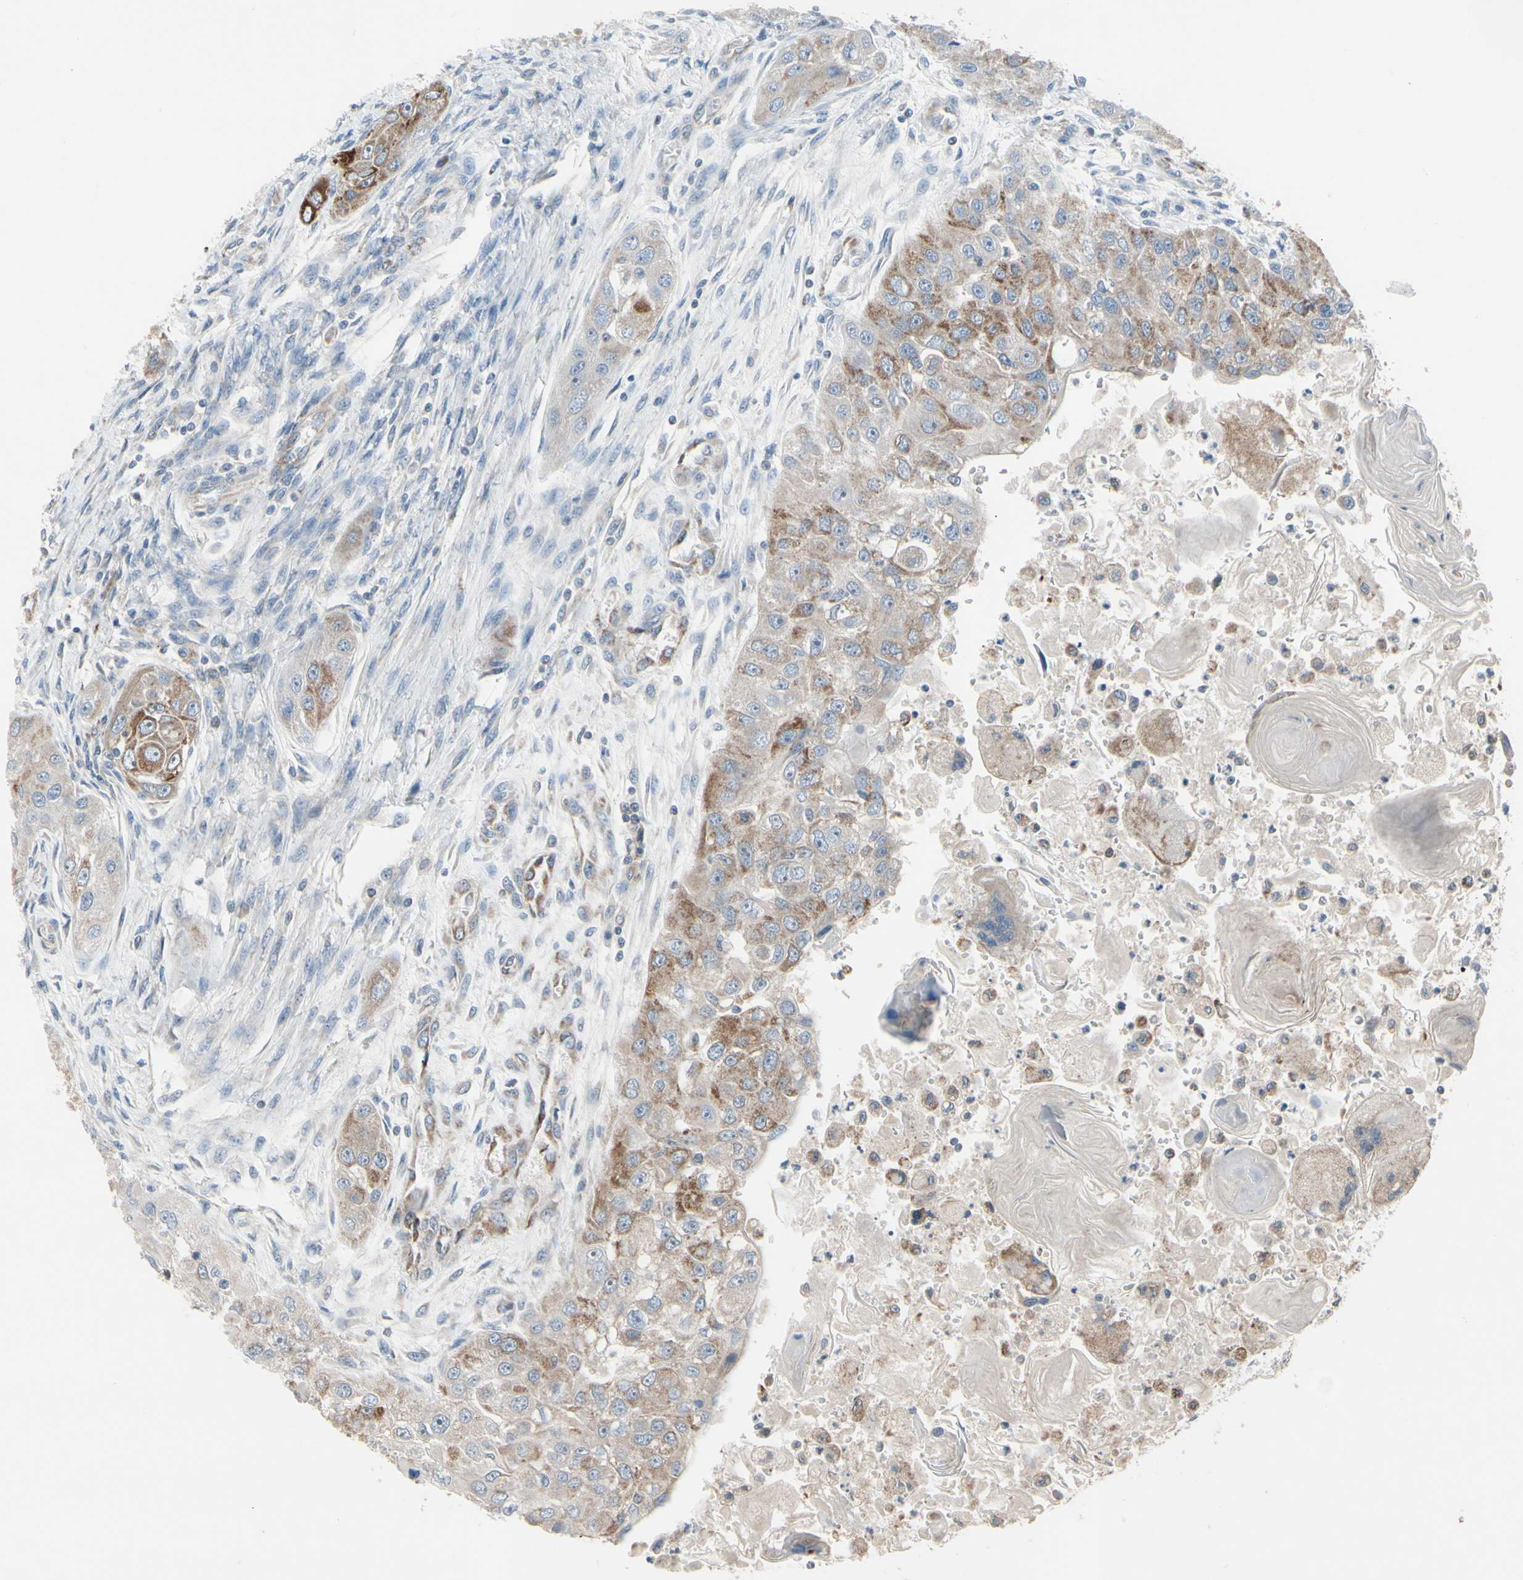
{"staining": {"intensity": "moderate", "quantity": ">75%", "location": "cytoplasmic/membranous"}, "tissue": "head and neck cancer", "cell_type": "Tumor cells", "image_type": "cancer", "snomed": [{"axis": "morphology", "description": "Normal tissue, NOS"}, {"axis": "morphology", "description": "Squamous cell carcinoma, NOS"}, {"axis": "topography", "description": "Skeletal muscle"}, {"axis": "topography", "description": "Head-Neck"}], "caption": "Head and neck cancer (squamous cell carcinoma) stained with DAB immunohistochemistry demonstrates medium levels of moderate cytoplasmic/membranous positivity in about >75% of tumor cells. (Brightfield microscopy of DAB IHC at high magnification).", "gene": "CPT1A", "patient": {"sex": "male", "age": 51}}